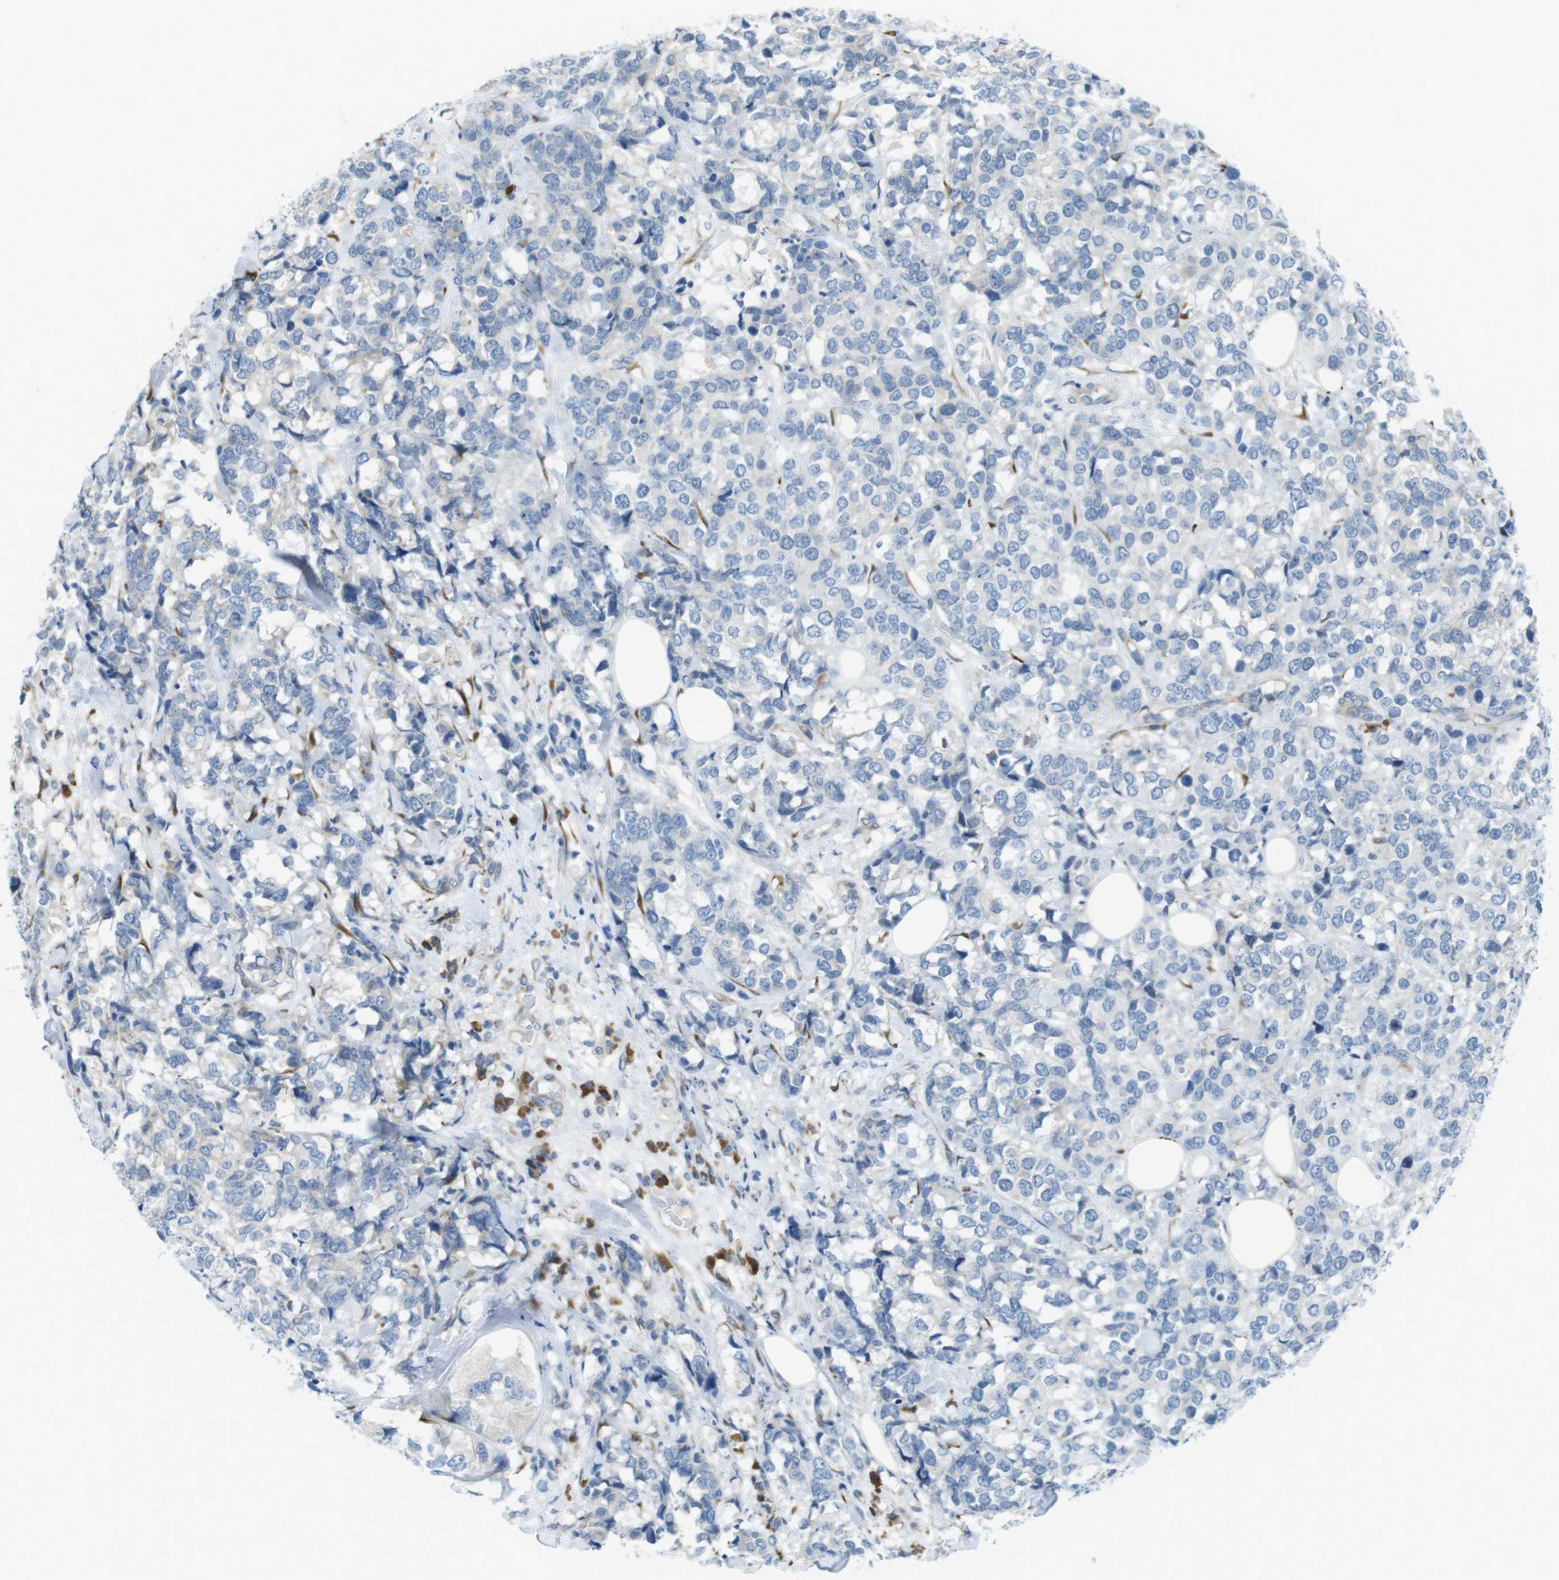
{"staining": {"intensity": "negative", "quantity": "none", "location": "none"}, "tissue": "breast cancer", "cell_type": "Tumor cells", "image_type": "cancer", "snomed": [{"axis": "morphology", "description": "Lobular carcinoma"}, {"axis": "topography", "description": "Breast"}], "caption": "A histopathology image of human breast cancer is negative for staining in tumor cells.", "gene": "FLCN", "patient": {"sex": "female", "age": 59}}